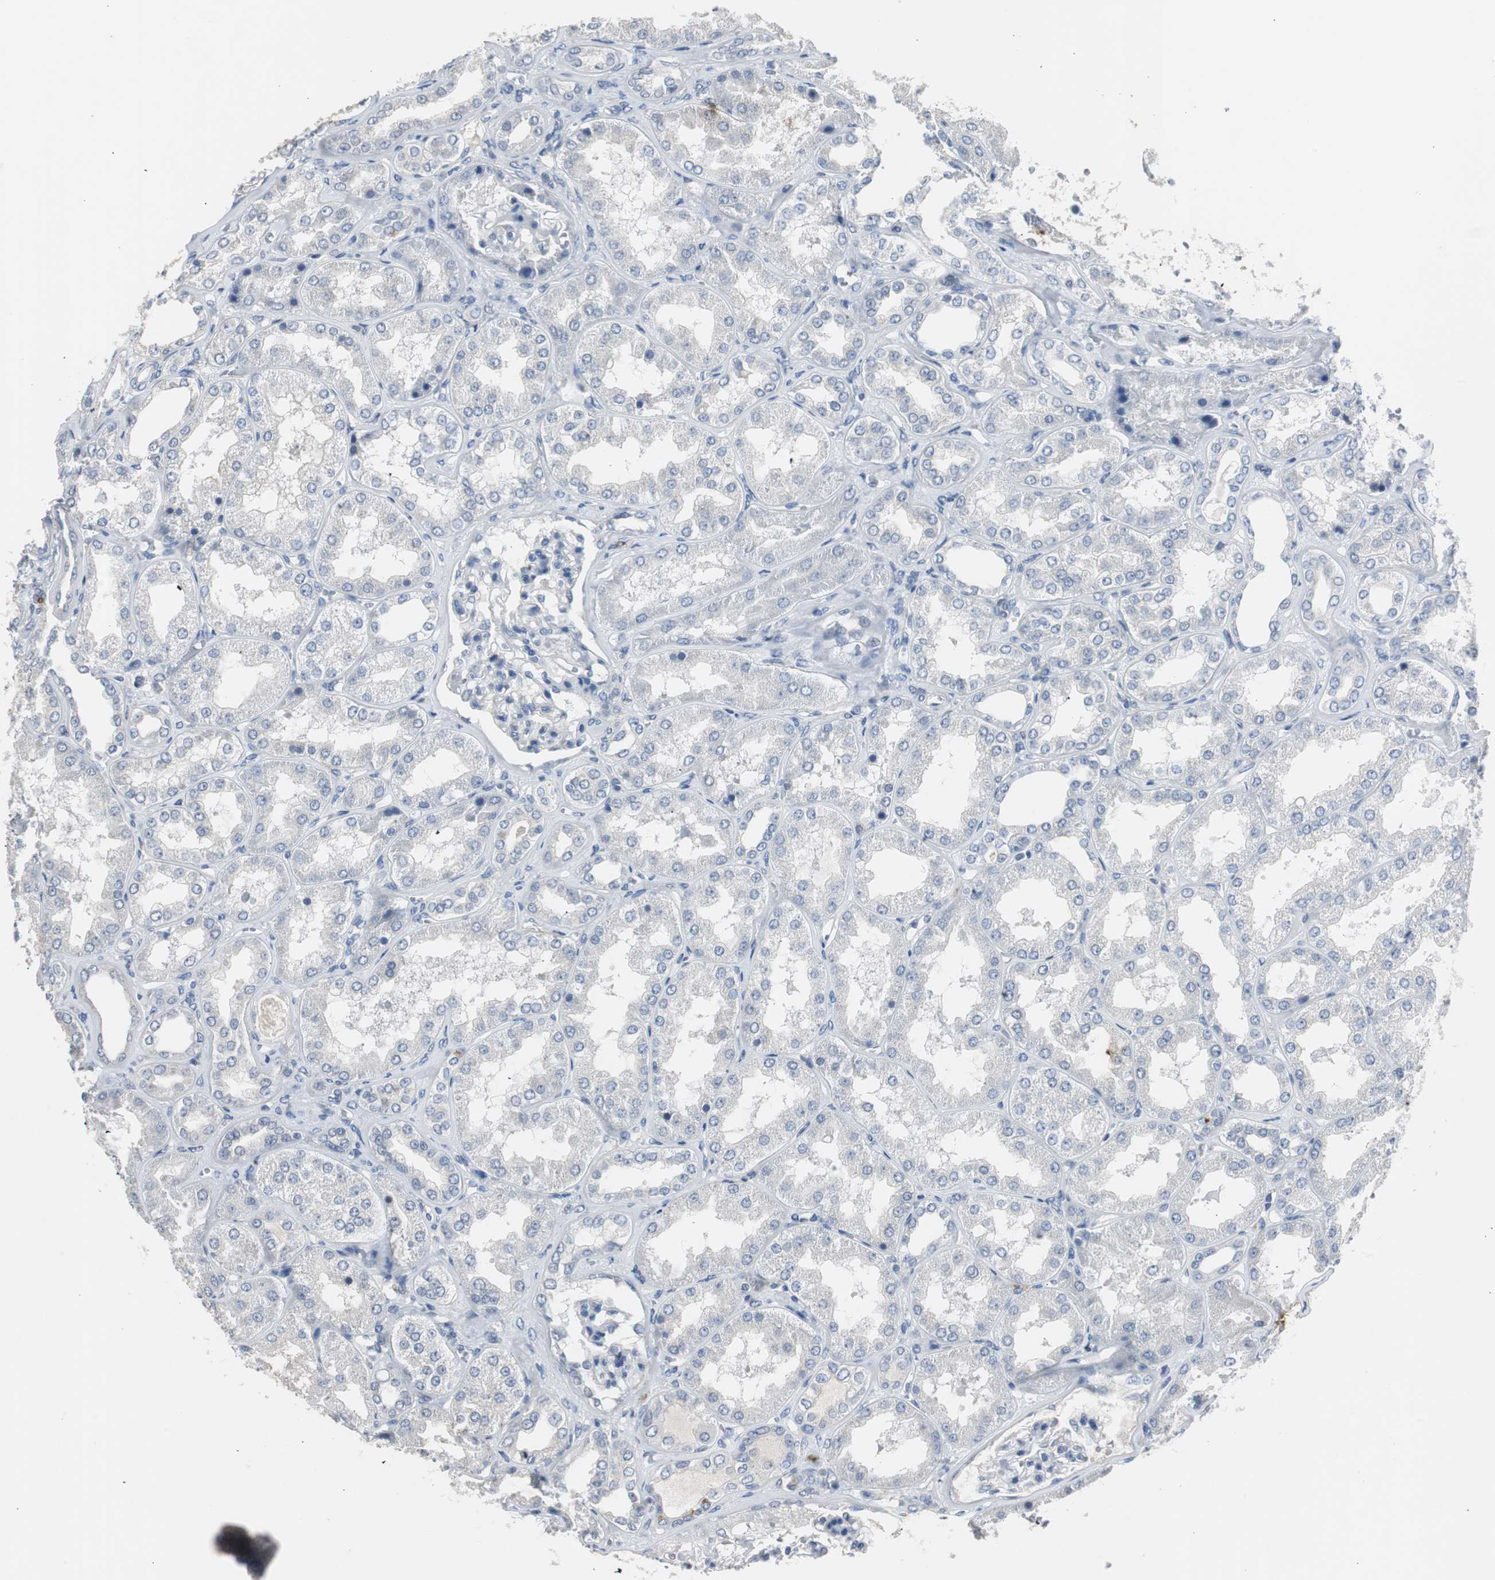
{"staining": {"intensity": "negative", "quantity": "none", "location": "none"}, "tissue": "kidney", "cell_type": "Cells in glomeruli", "image_type": "normal", "snomed": [{"axis": "morphology", "description": "Normal tissue, NOS"}, {"axis": "topography", "description": "Kidney"}], "caption": "IHC image of unremarkable kidney: human kidney stained with DAB shows no significant protein positivity in cells in glomeruli.", "gene": "TK1", "patient": {"sex": "female", "age": 56}}